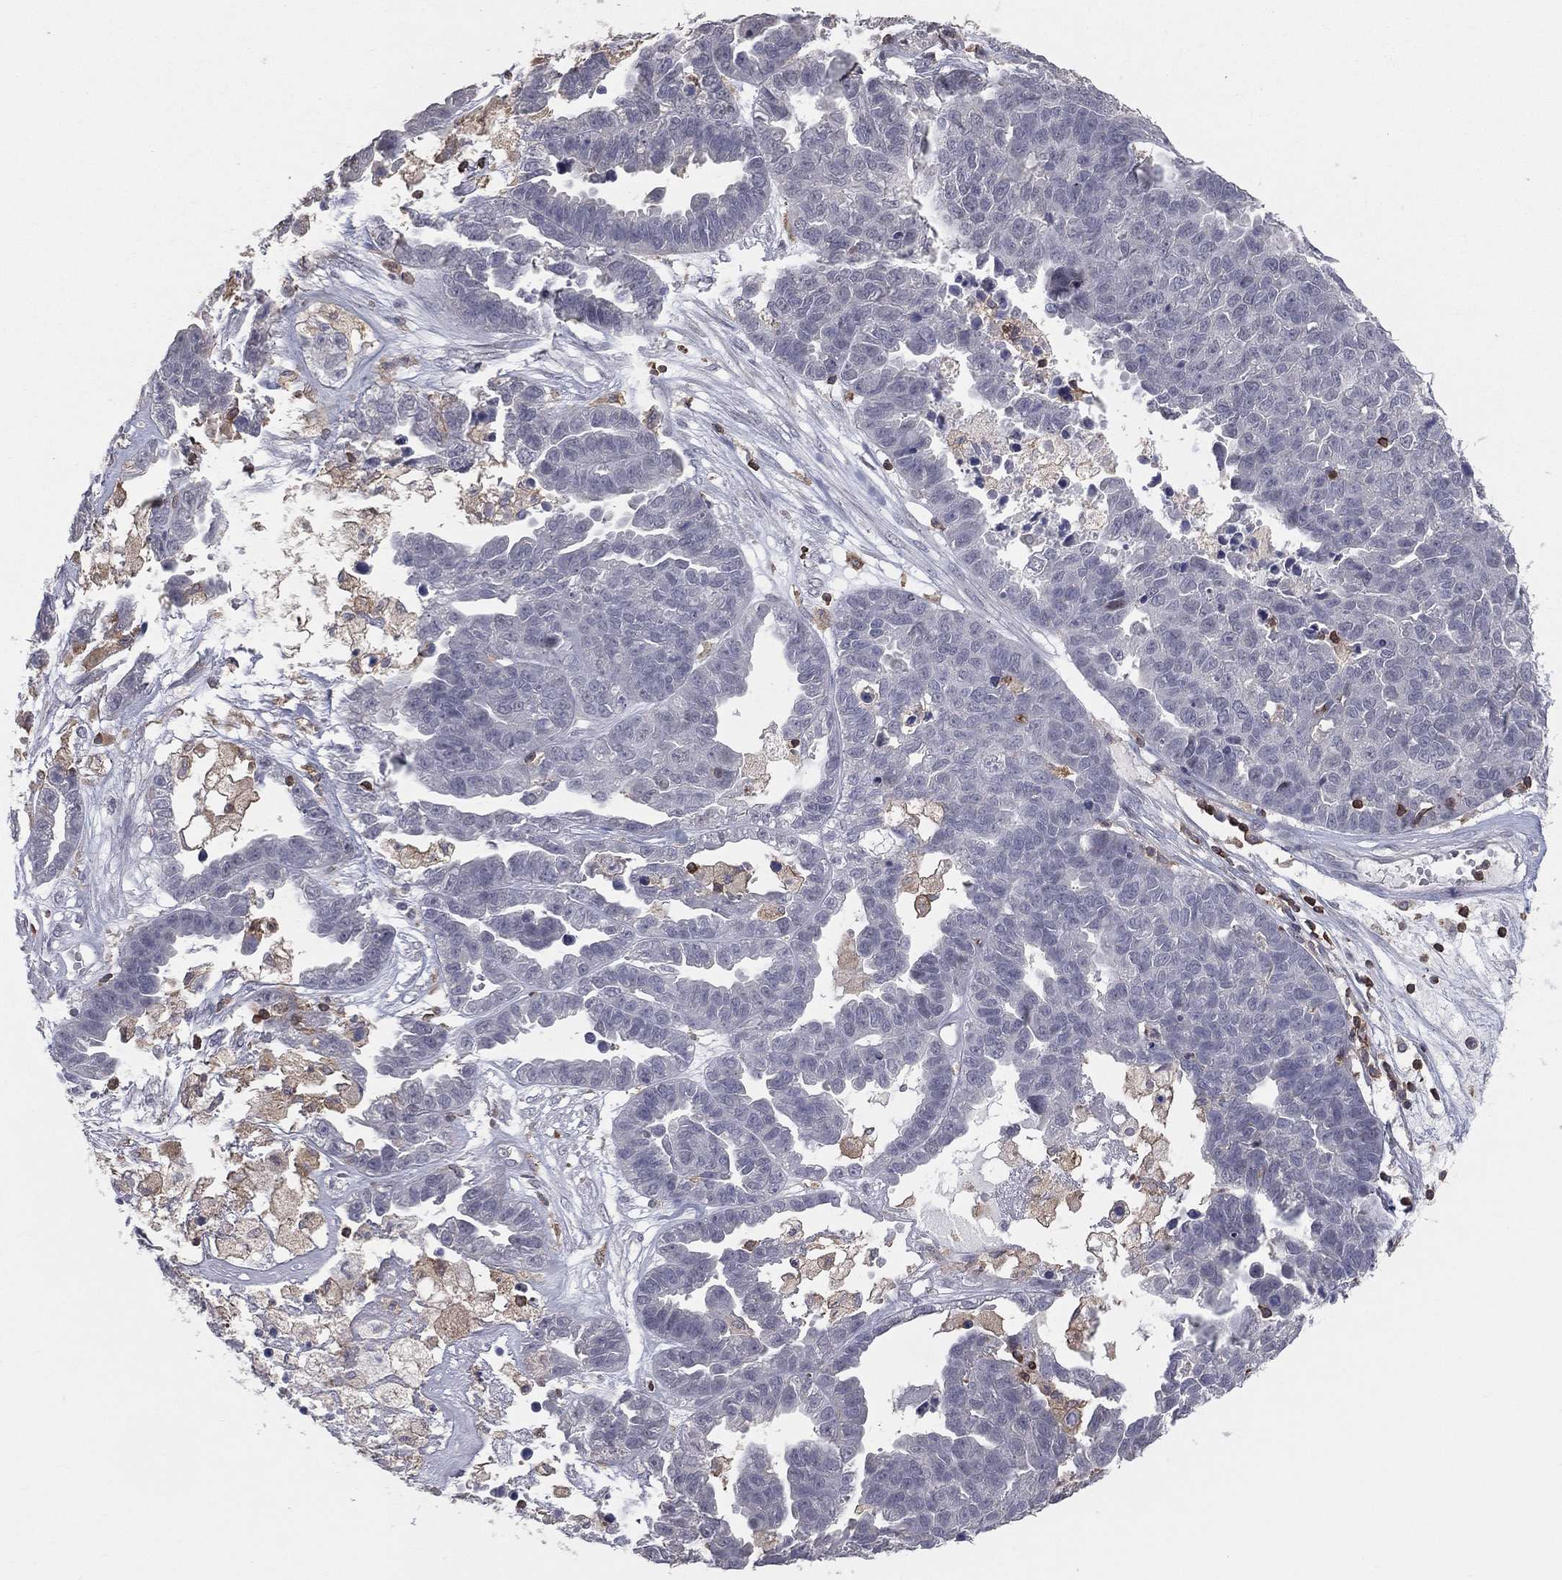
{"staining": {"intensity": "negative", "quantity": "none", "location": "none"}, "tissue": "ovarian cancer", "cell_type": "Tumor cells", "image_type": "cancer", "snomed": [{"axis": "morphology", "description": "Cystadenocarcinoma, serous, NOS"}, {"axis": "topography", "description": "Ovary"}], "caption": "Tumor cells show no significant protein staining in ovarian cancer (serous cystadenocarcinoma).", "gene": "PSTPIP1", "patient": {"sex": "female", "age": 87}}